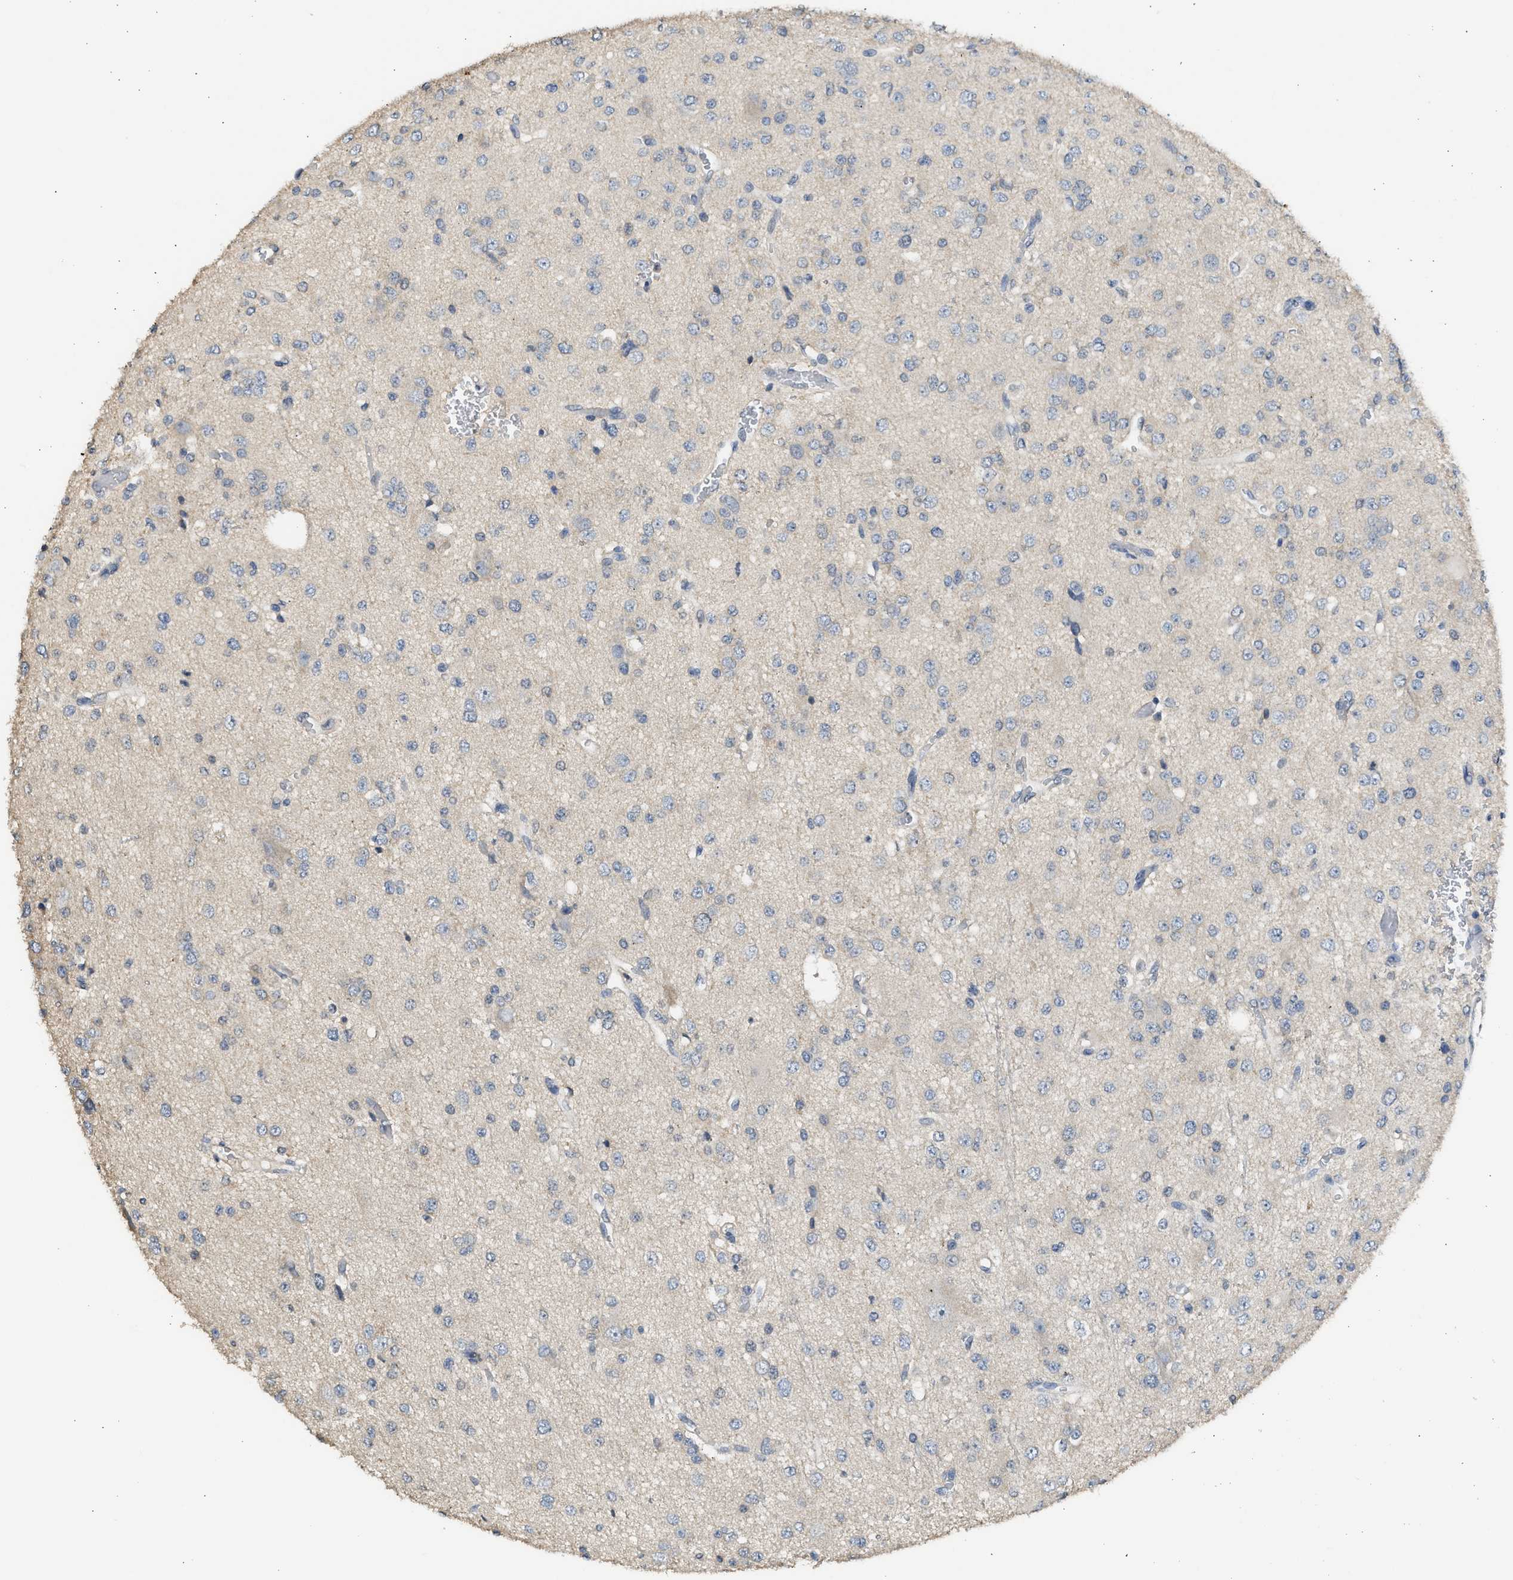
{"staining": {"intensity": "negative", "quantity": "none", "location": "none"}, "tissue": "glioma", "cell_type": "Tumor cells", "image_type": "cancer", "snomed": [{"axis": "morphology", "description": "Glioma, malignant, Low grade"}, {"axis": "topography", "description": "Brain"}], "caption": "DAB (3,3'-diaminobenzidine) immunohistochemical staining of glioma demonstrates no significant positivity in tumor cells.", "gene": "SULT2A1", "patient": {"sex": "male", "age": 38}}